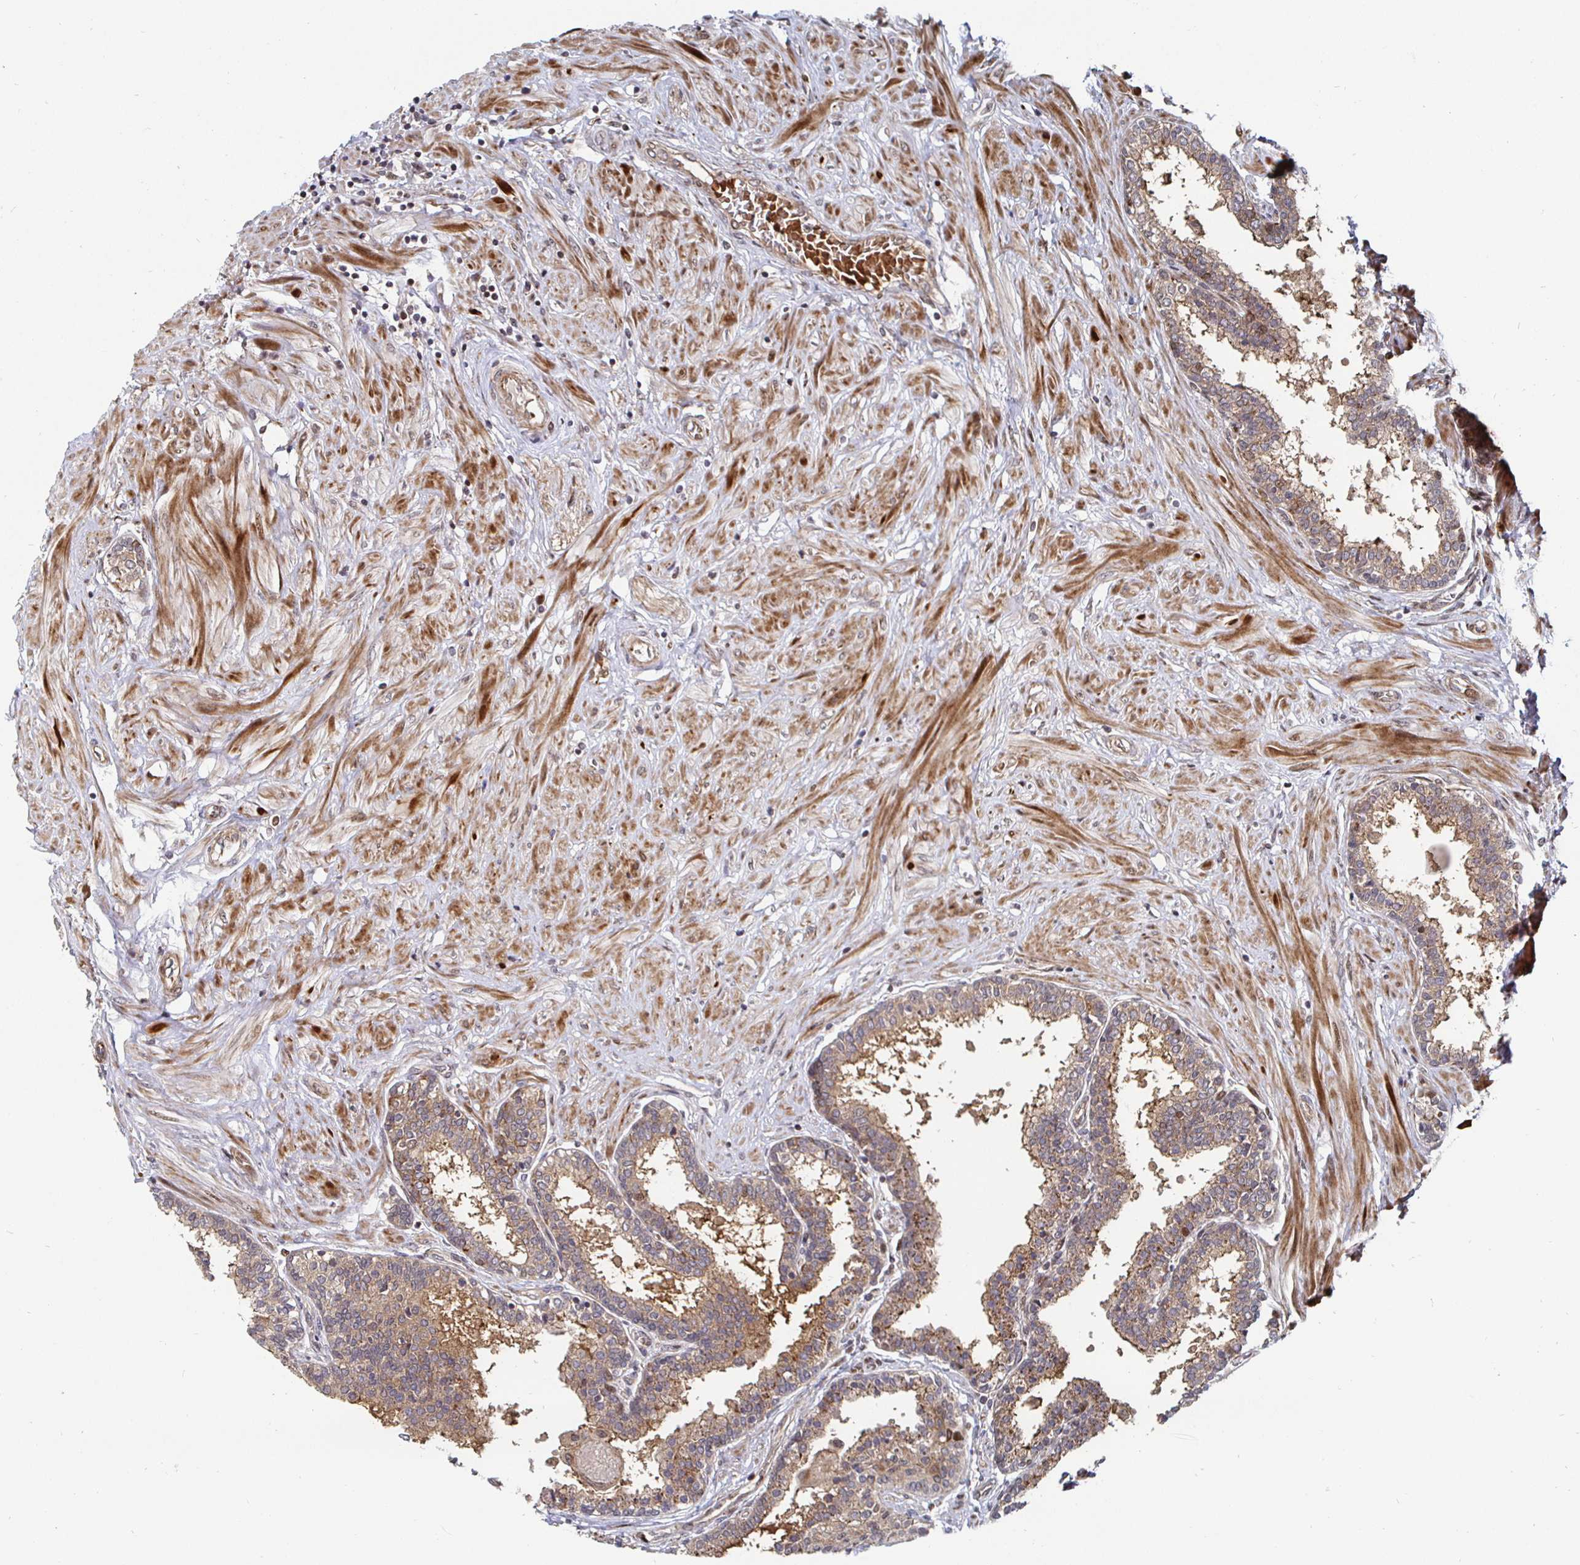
{"staining": {"intensity": "strong", "quantity": "25%-75%", "location": "cytoplasmic/membranous"}, "tissue": "prostate", "cell_type": "Glandular cells", "image_type": "normal", "snomed": [{"axis": "morphology", "description": "Normal tissue, NOS"}, {"axis": "topography", "description": "Prostate"}], "caption": "Strong cytoplasmic/membranous staining is identified in approximately 25%-75% of glandular cells in unremarkable prostate.", "gene": "TBKBP1", "patient": {"sex": "male", "age": 55}}